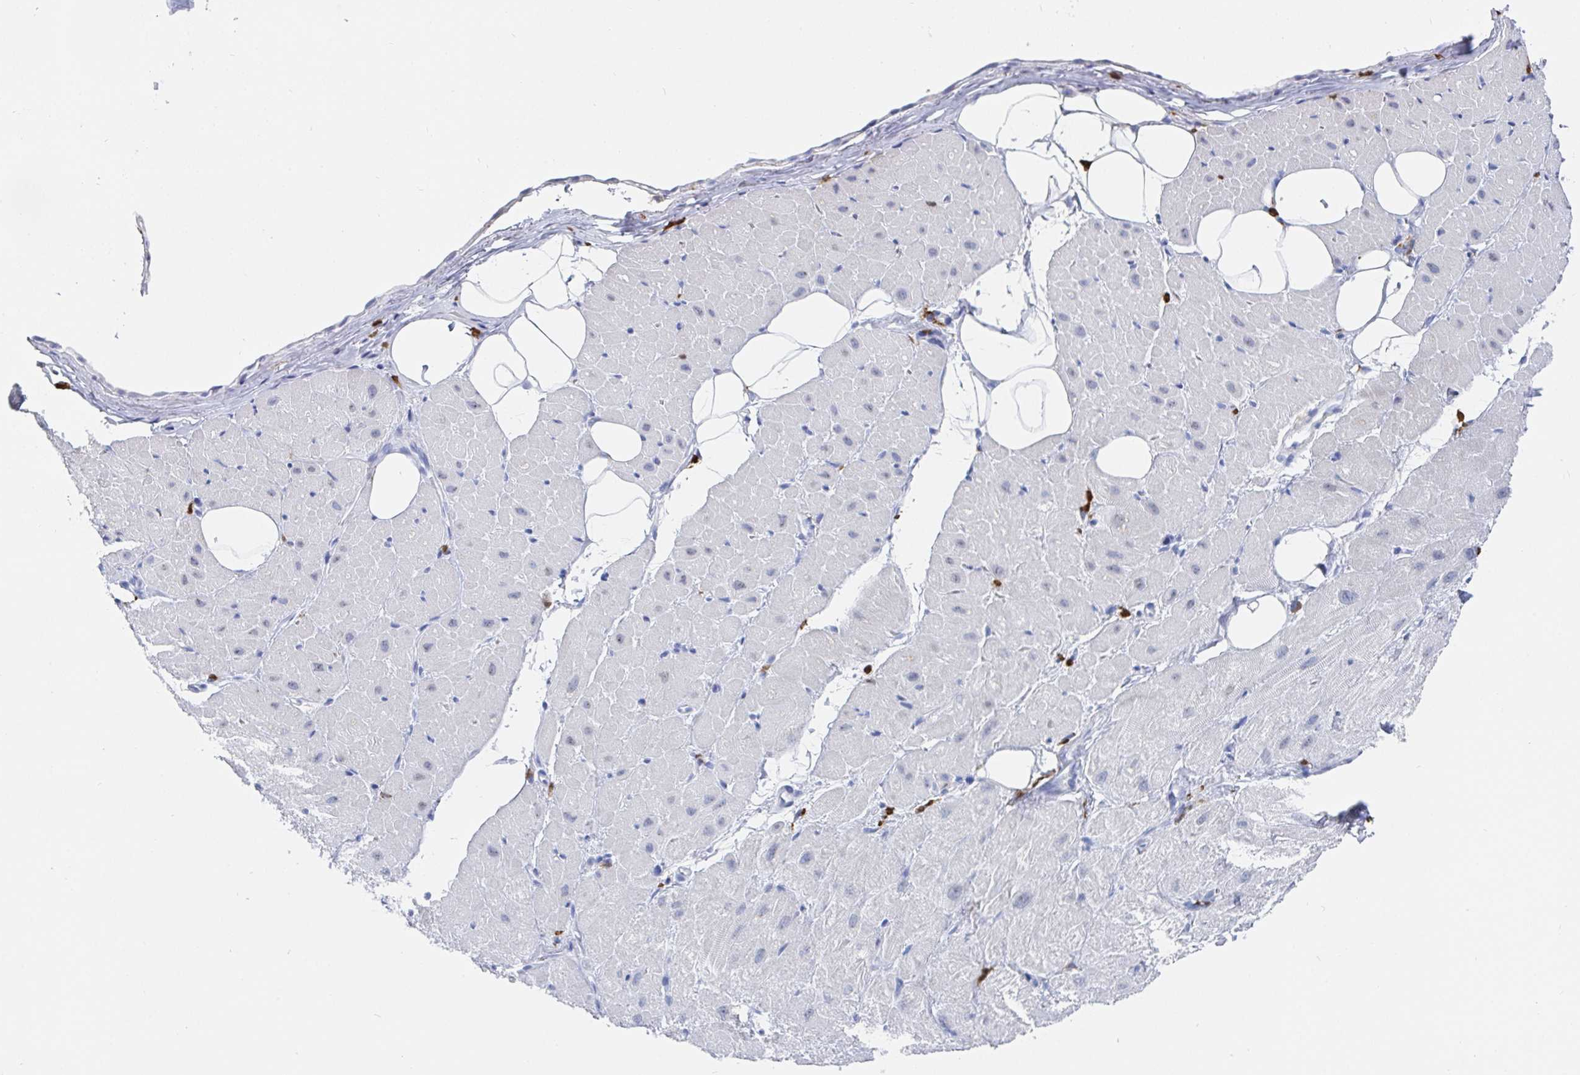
{"staining": {"intensity": "weak", "quantity": "<25%", "location": "cytoplasmic/membranous"}, "tissue": "heart muscle", "cell_type": "Cardiomyocytes", "image_type": "normal", "snomed": [{"axis": "morphology", "description": "Normal tissue, NOS"}, {"axis": "topography", "description": "Heart"}], "caption": "A histopathology image of heart muscle stained for a protein reveals no brown staining in cardiomyocytes. The staining is performed using DAB brown chromogen with nuclei counter-stained in using hematoxylin.", "gene": "OR2A1", "patient": {"sex": "male", "age": 62}}